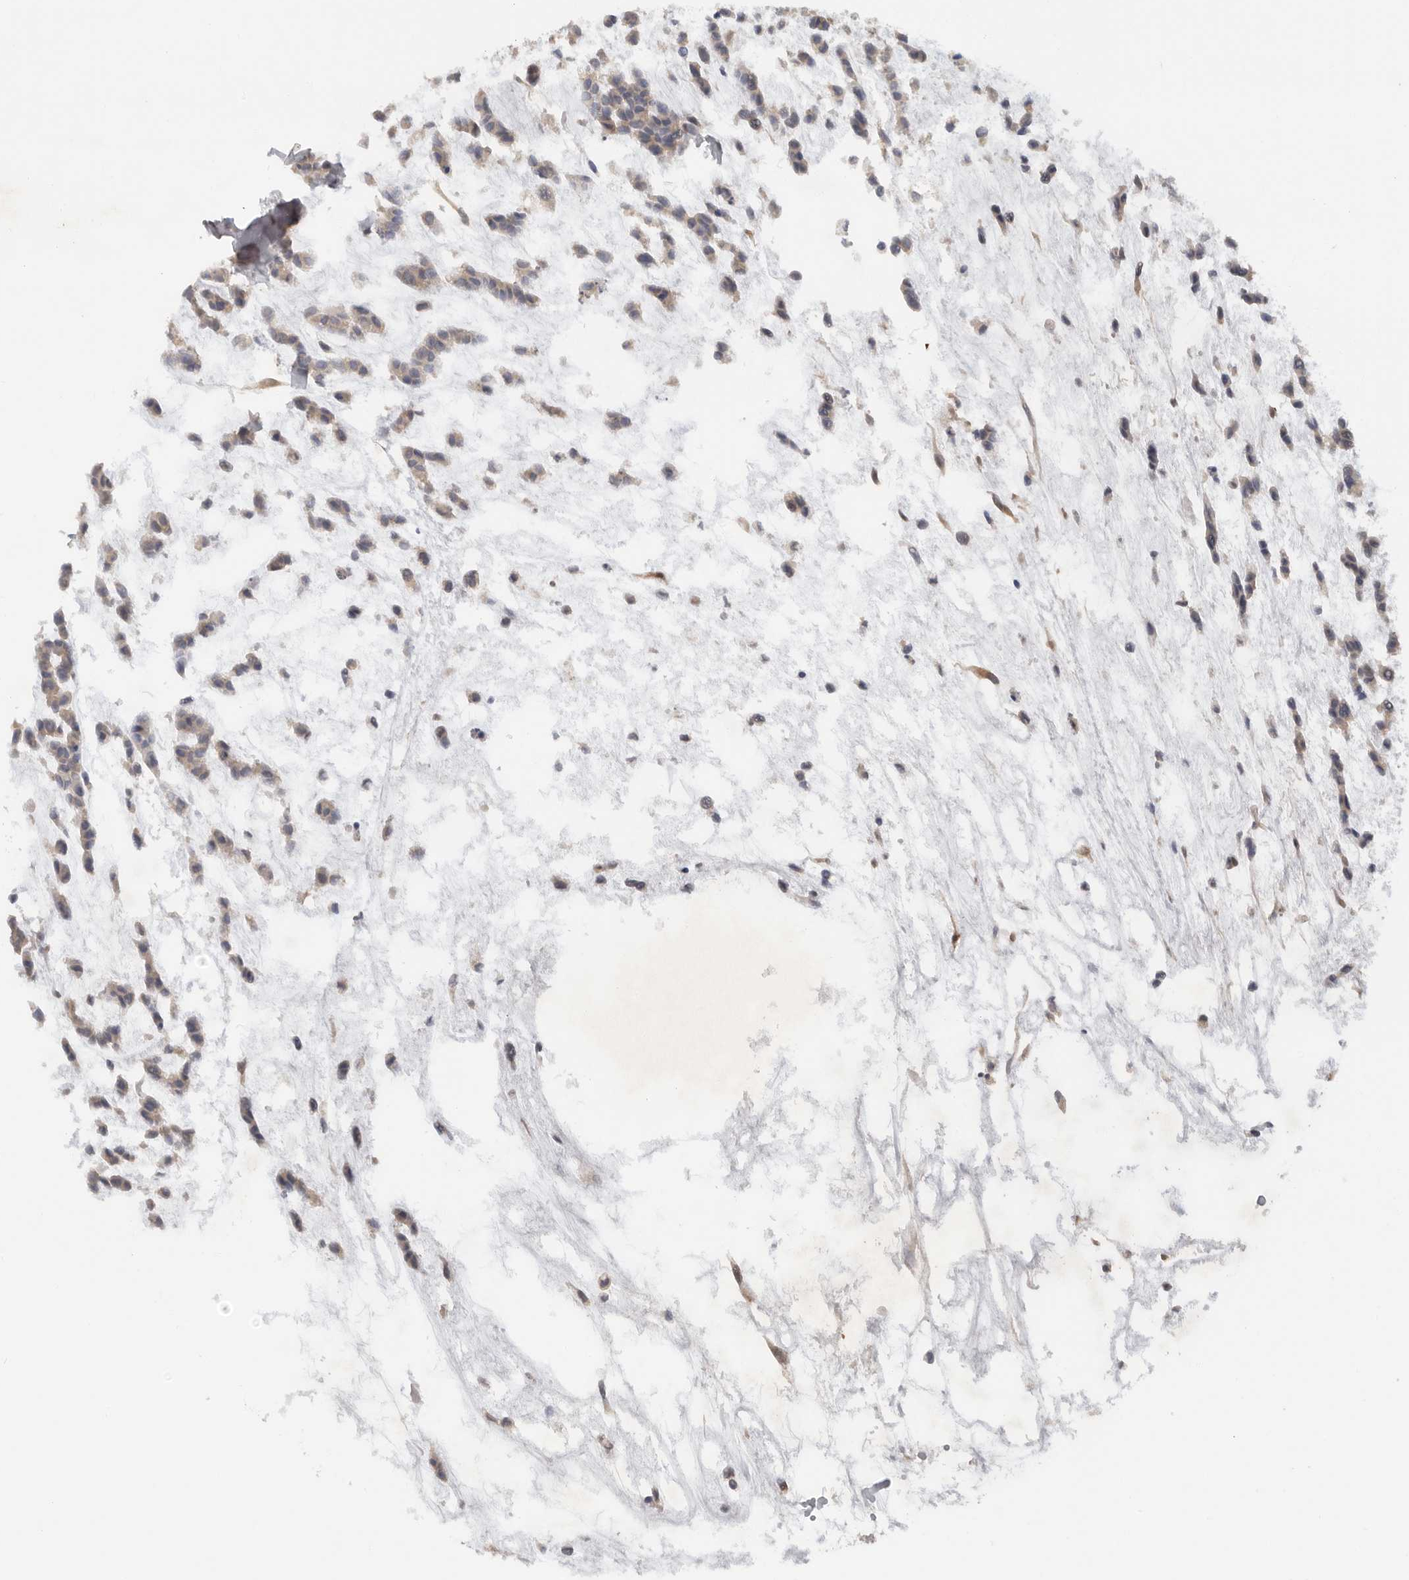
{"staining": {"intensity": "weak", "quantity": "<25%", "location": "cytoplasmic/membranous"}, "tissue": "head and neck cancer", "cell_type": "Tumor cells", "image_type": "cancer", "snomed": [{"axis": "morphology", "description": "Adenocarcinoma, NOS"}, {"axis": "morphology", "description": "Adenoma, NOS"}, {"axis": "topography", "description": "Head-Neck"}], "caption": "This photomicrograph is of head and neck cancer (adenoma) stained with IHC to label a protein in brown with the nuclei are counter-stained blue. There is no expression in tumor cells. The staining was performed using DAB (3,3'-diaminobenzidine) to visualize the protein expression in brown, while the nuclei were stained in blue with hematoxylin (Magnification: 20x).", "gene": "DYRK2", "patient": {"sex": "female", "age": 55}}